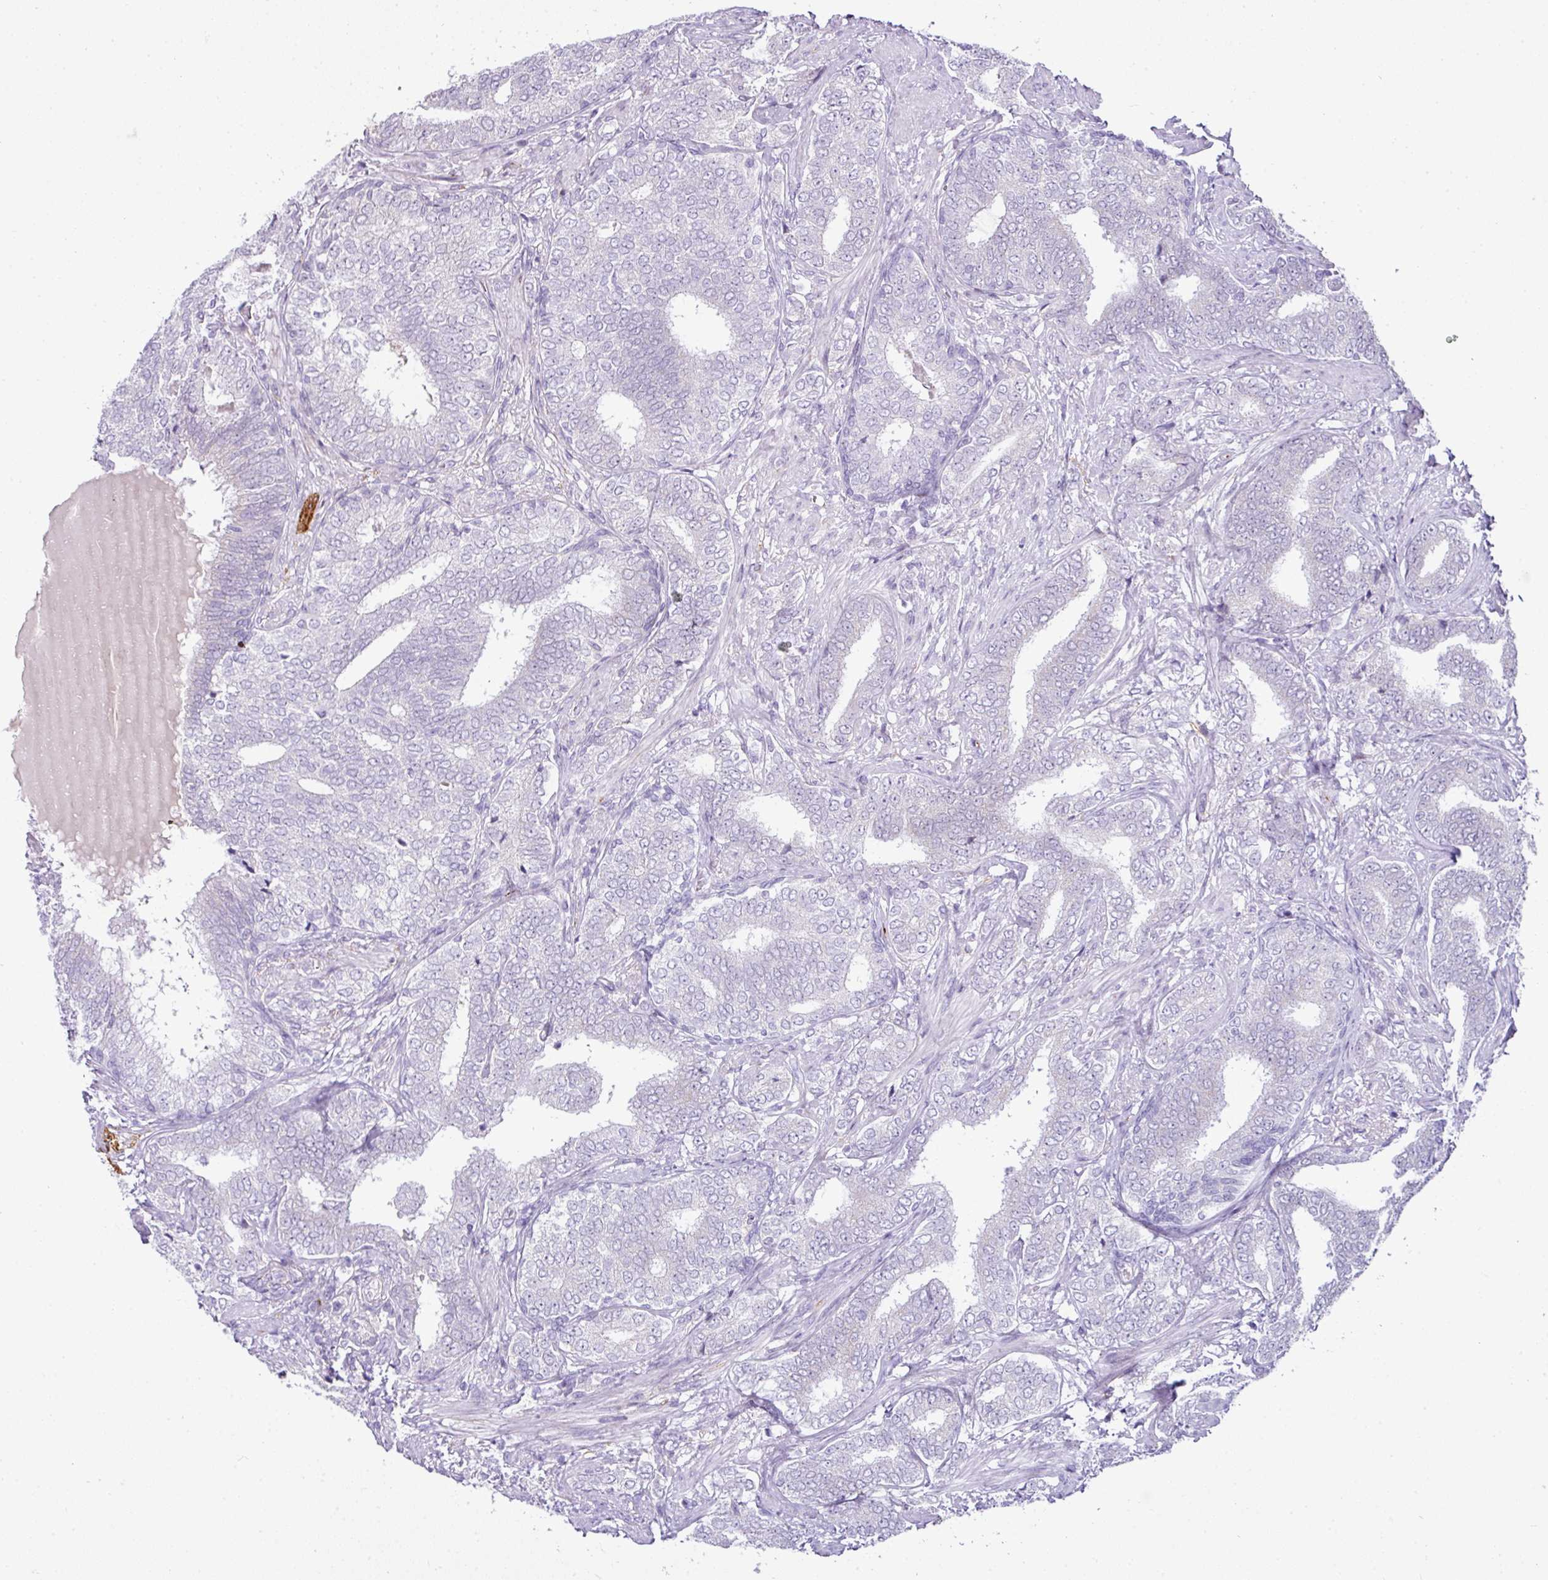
{"staining": {"intensity": "negative", "quantity": "none", "location": "none"}, "tissue": "prostate cancer", "cell_type": "Tumor cells", "image_type": "cancer", "snomed": [{"axis": "morphology", "description": "Adenocarcinoma, High grade"}, {"axis": "topography", "description": "Prostate"}], "caption": "A micrograph of prostate cancer stained for a protein shows no brown staining in tumor cells.", "gene": "CMTM5", "patient": {"sex": "male", "age": 72}}